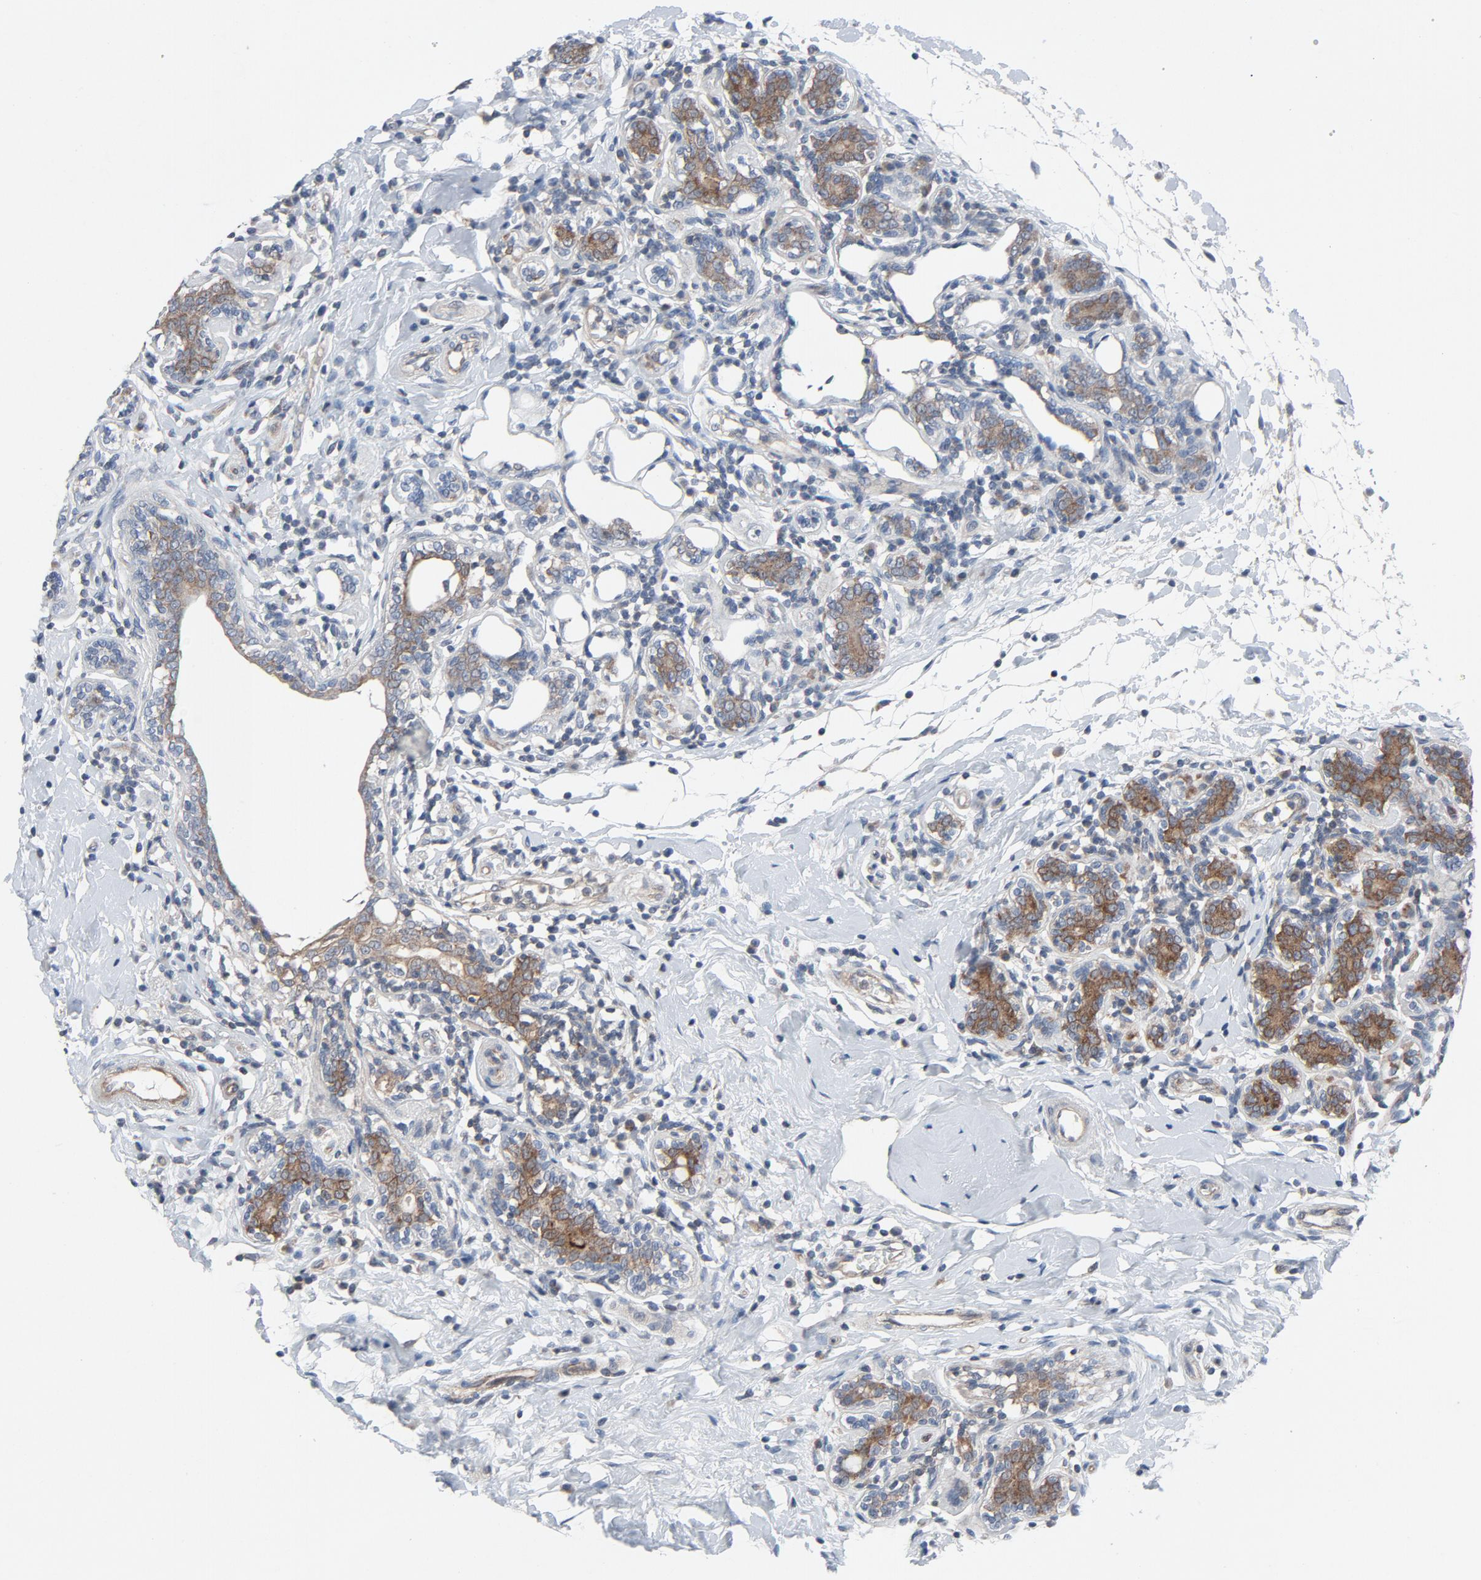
{"staining": {"intensity": "moderate", "quantity": ">75%", "location": "cytoplasmic/membranous"}, "tissue": "breast cancer", "cell_type": "Tumor cells", "image_type": "cancer", "snomed": [{"axis": "morphology", "description": "Normal tissue, NOS"}, {"axis": "morphology", "description": "Lobular carcinoma"}, {"axis": "topography", "description": "Breast"}], "caption": "Immunohistochemistry (IHC) histopathology image of neoplastic tissue: human breast lobular carcinoma stained using IHC exhibits medium levels of moderate protein expression localized specifically in the cytoplasmic/membranous of tumor cells, appearing as a cytoplasmic/membranous brown color.", "gene": "TSG101", "patient": {"sex": "female", "age": 47}}